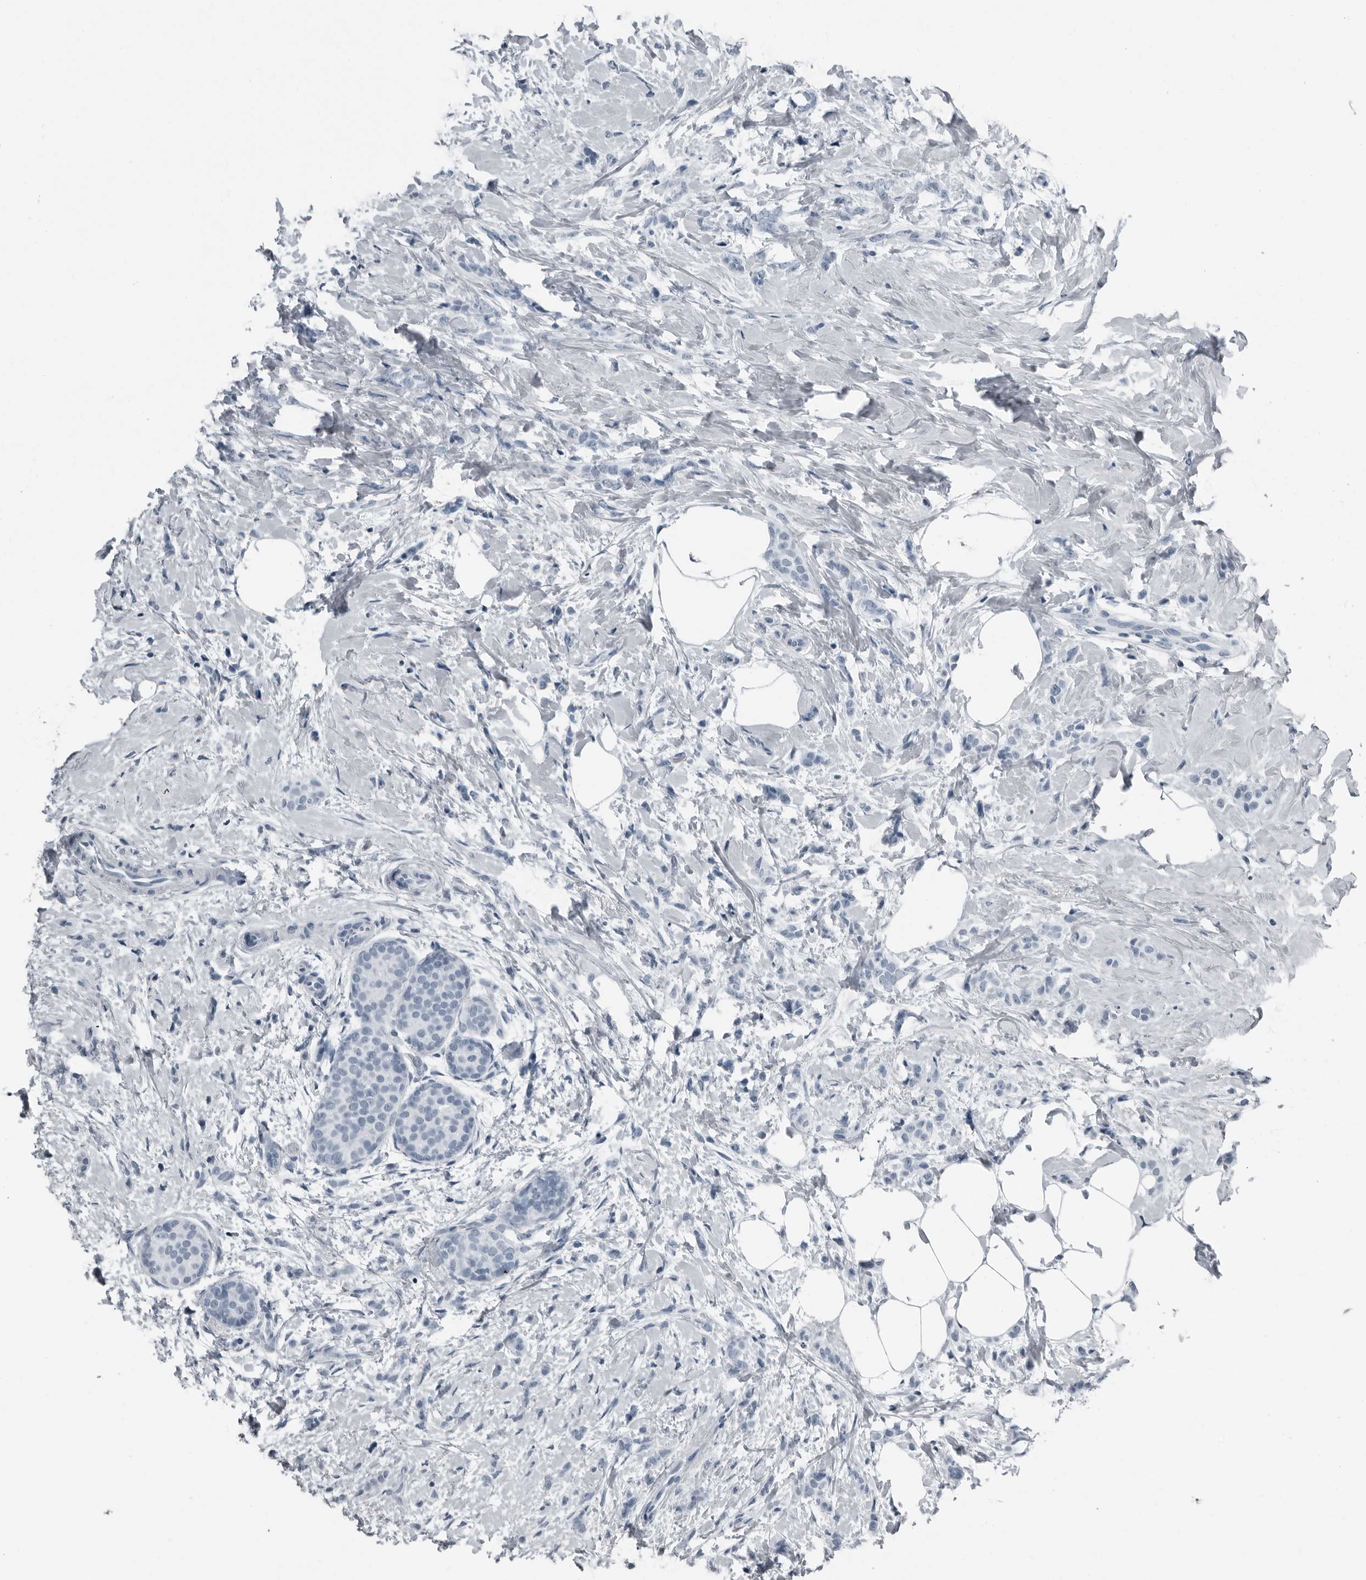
{"staining": {"intensity": "negative", "quantity": "none", "location": "none"}, "tissue": "breast cancer", "cell_type": "Tumor cells", "image_type": "cancer", "snomed": [{"axis": "morphology", "description": "Lobular carcinoma, in situ"}, {"axis": "morphology", "description": "Lobular carcinoma"}, {"axis": "topography", "description": "Breast"}], "caption": "Breast lobular carcinoma stained for a protein using immunohistochemistry shows no staining tumor cells.", "gene": "PRSS1", "patient": {"sex": "female", "age": 41}}